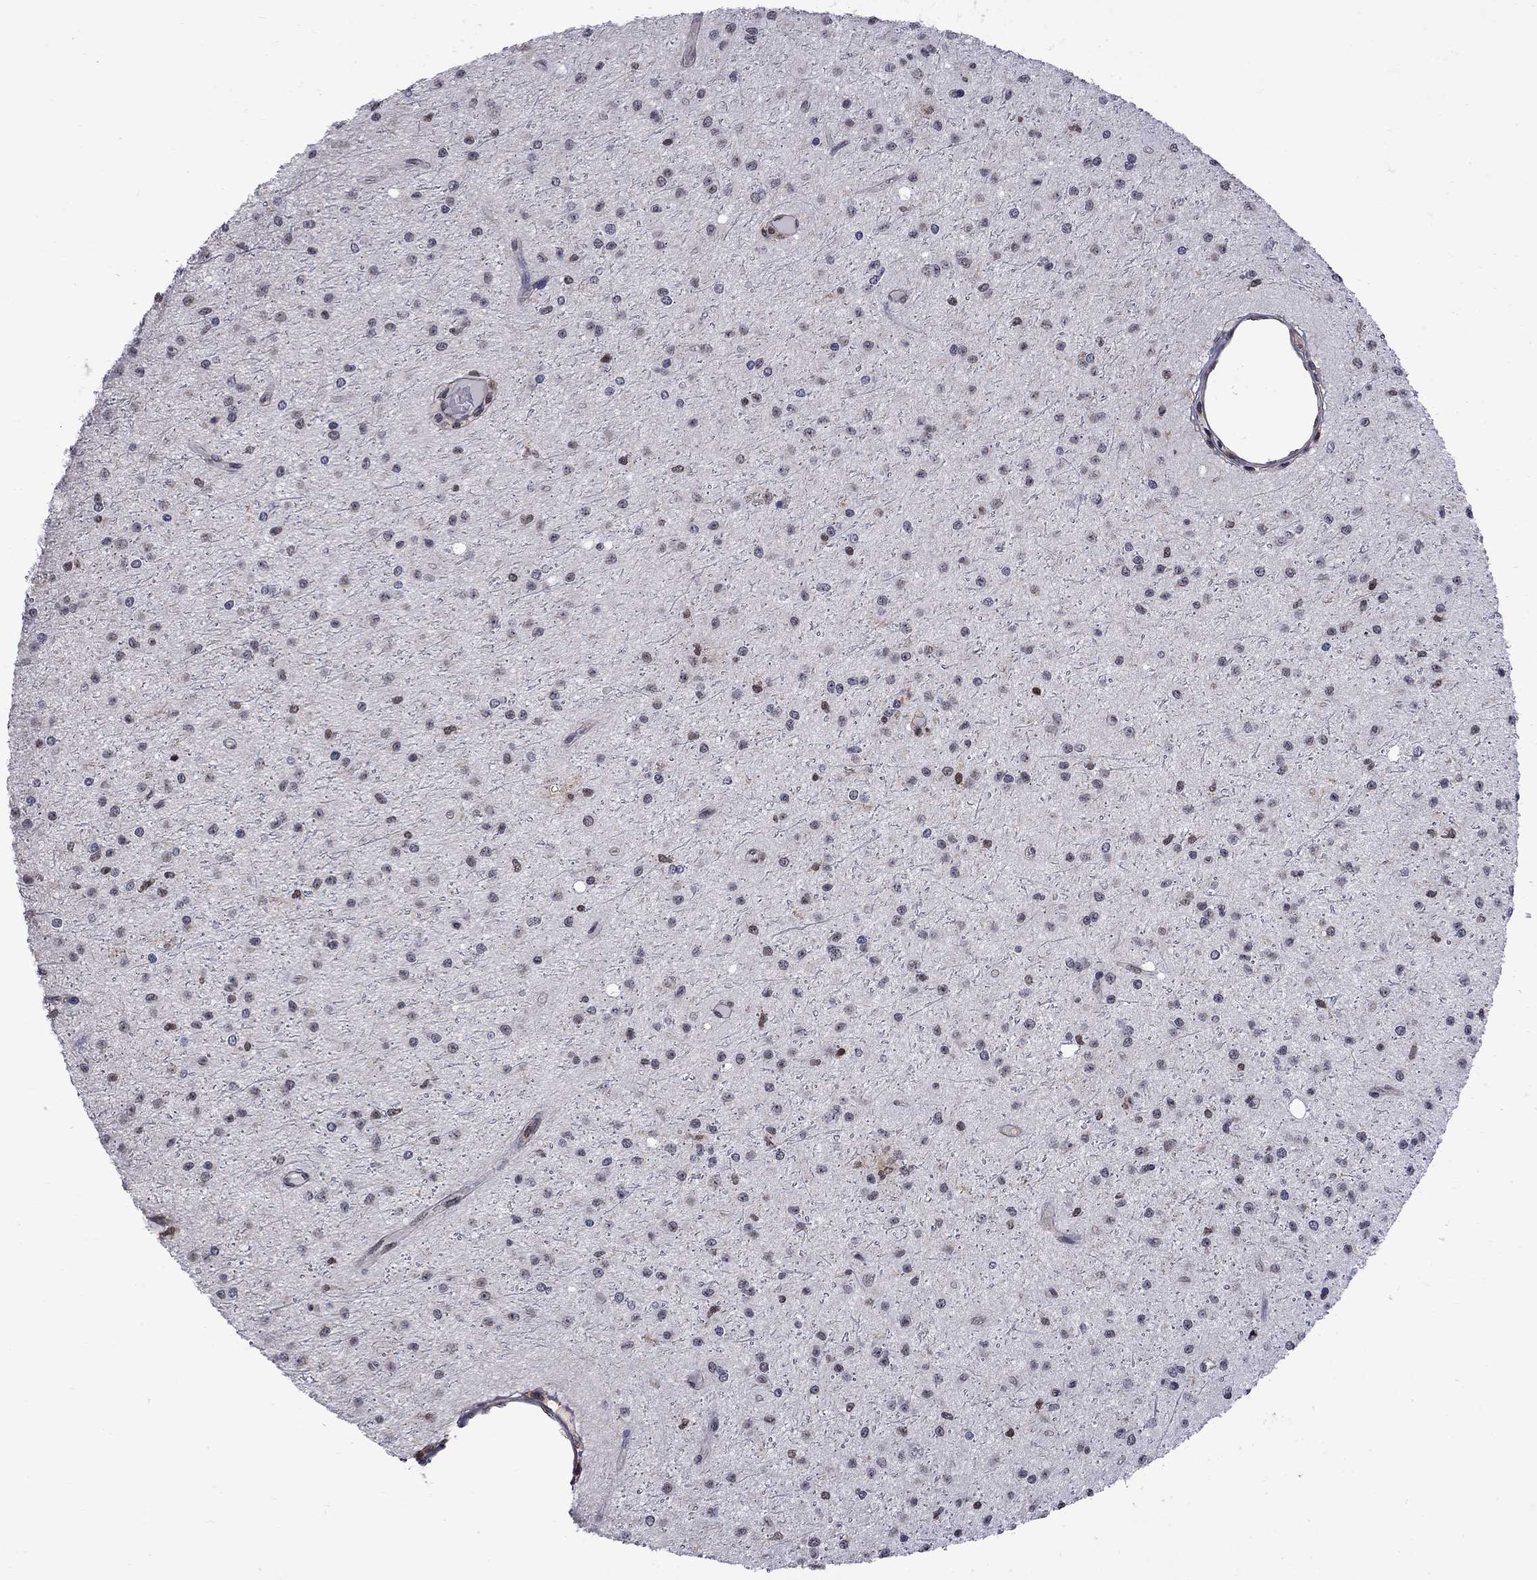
{"staining": {"intensity": "moderate", "quantity": "<25%", "location": "nuclear"}, "tissue": "glioma", "cell_type": "Tumor cells", "image_type": "cancer", "snomed": [{"axis": "morphology", "description": "Glioma, malignant, Low grade"}, {"axis": "topography", "description": "Brain"}], "caption": "A low amount of moderate nuclear staining is present in about <25% of tumor cells in malignant glioma (low-grade) tissue.", "gene": "RFWD3", "patient": {"sex": "male", "age": 27}}